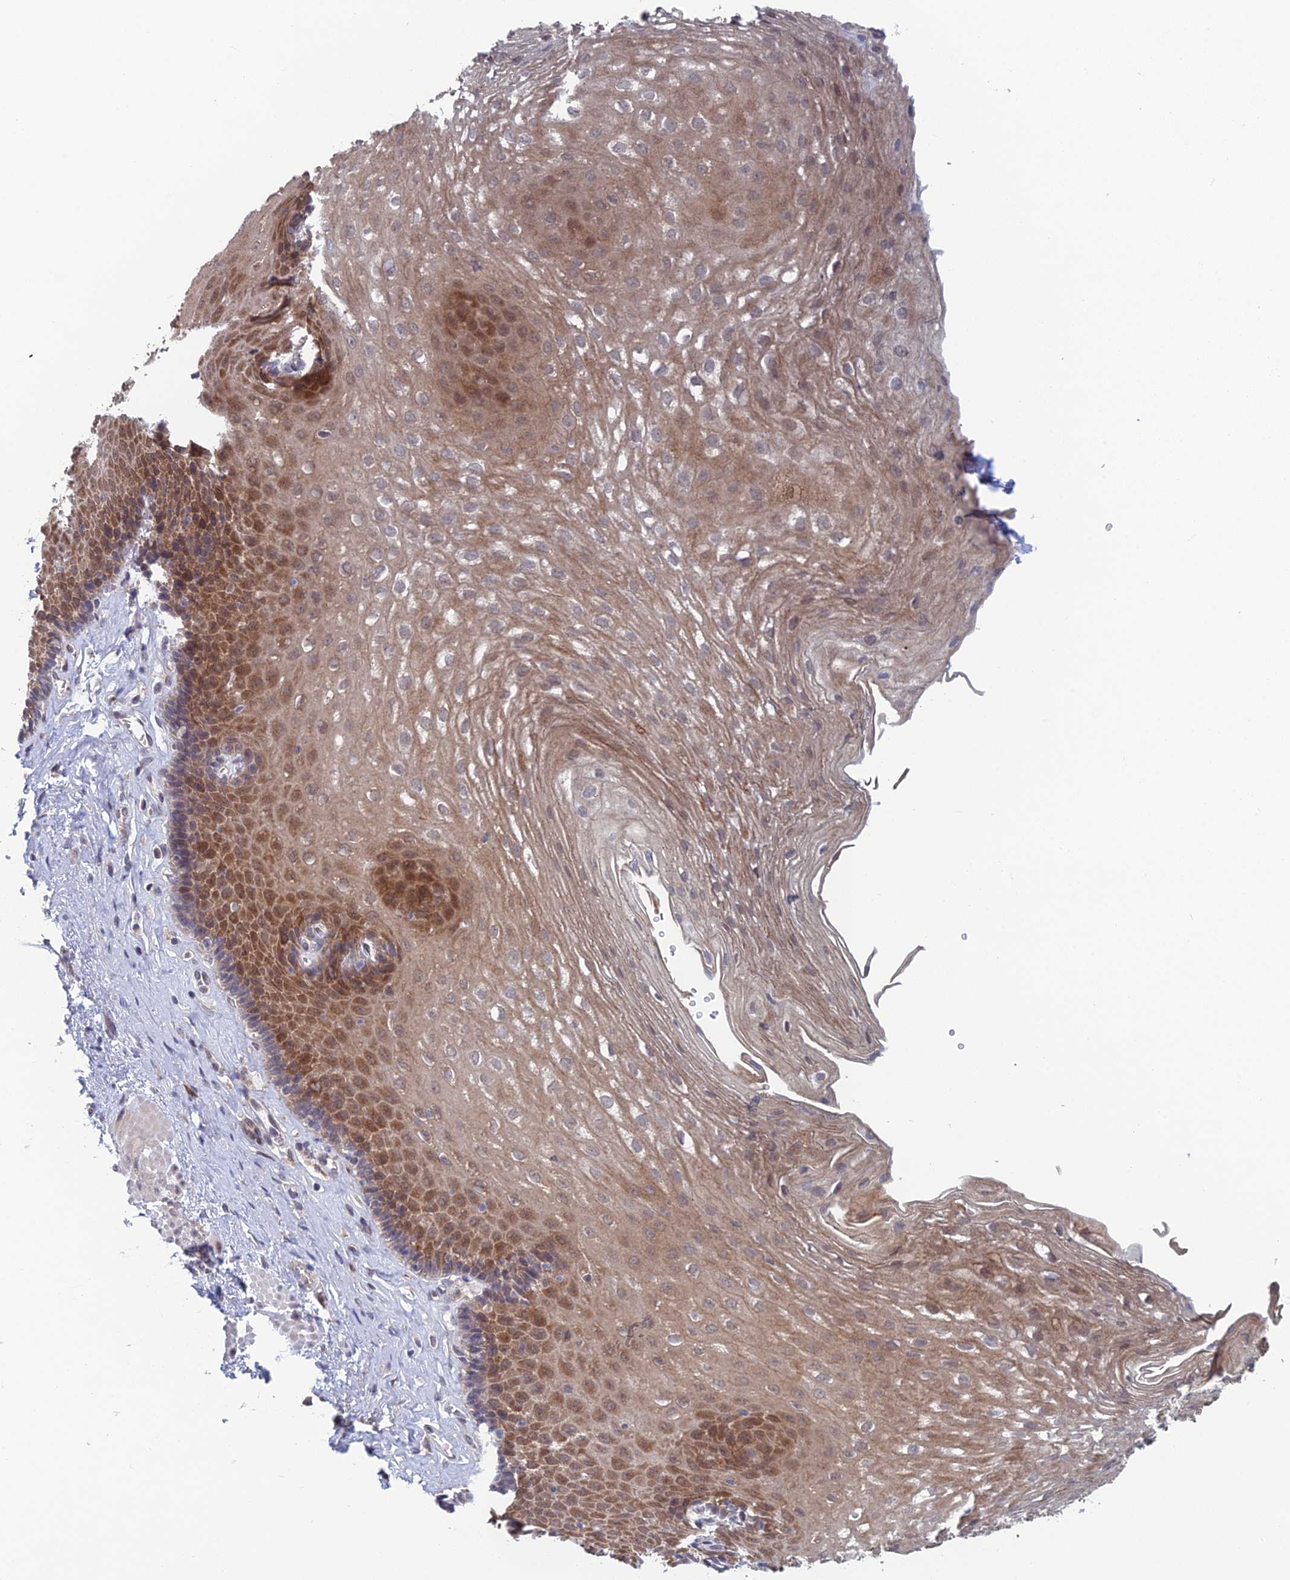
{"staining": {"intensity": "moderate", "quantity": "25%-75%", "location": "cytoplasmic/membranous,nuclear"}, "tissue": "esophagus", "cell_type": "Squamous epithelial cells", "image_type": "normal", "snomed": [{"axis": "morphology", "description": "Normal tissue, NOS"}, {"axis": "topography", "description": "Esophagus"}], "caption": "Immunohistochemistry micrograph of normal esophagus stained for a protein (brown), which displays medium levels of moderate cytoplasmic/membranous,nuclear expression in approximately 25%-75% of squamous epithelial cells.", "gene": "SRA1", "patient": {"sex": "female", "age": 66}}